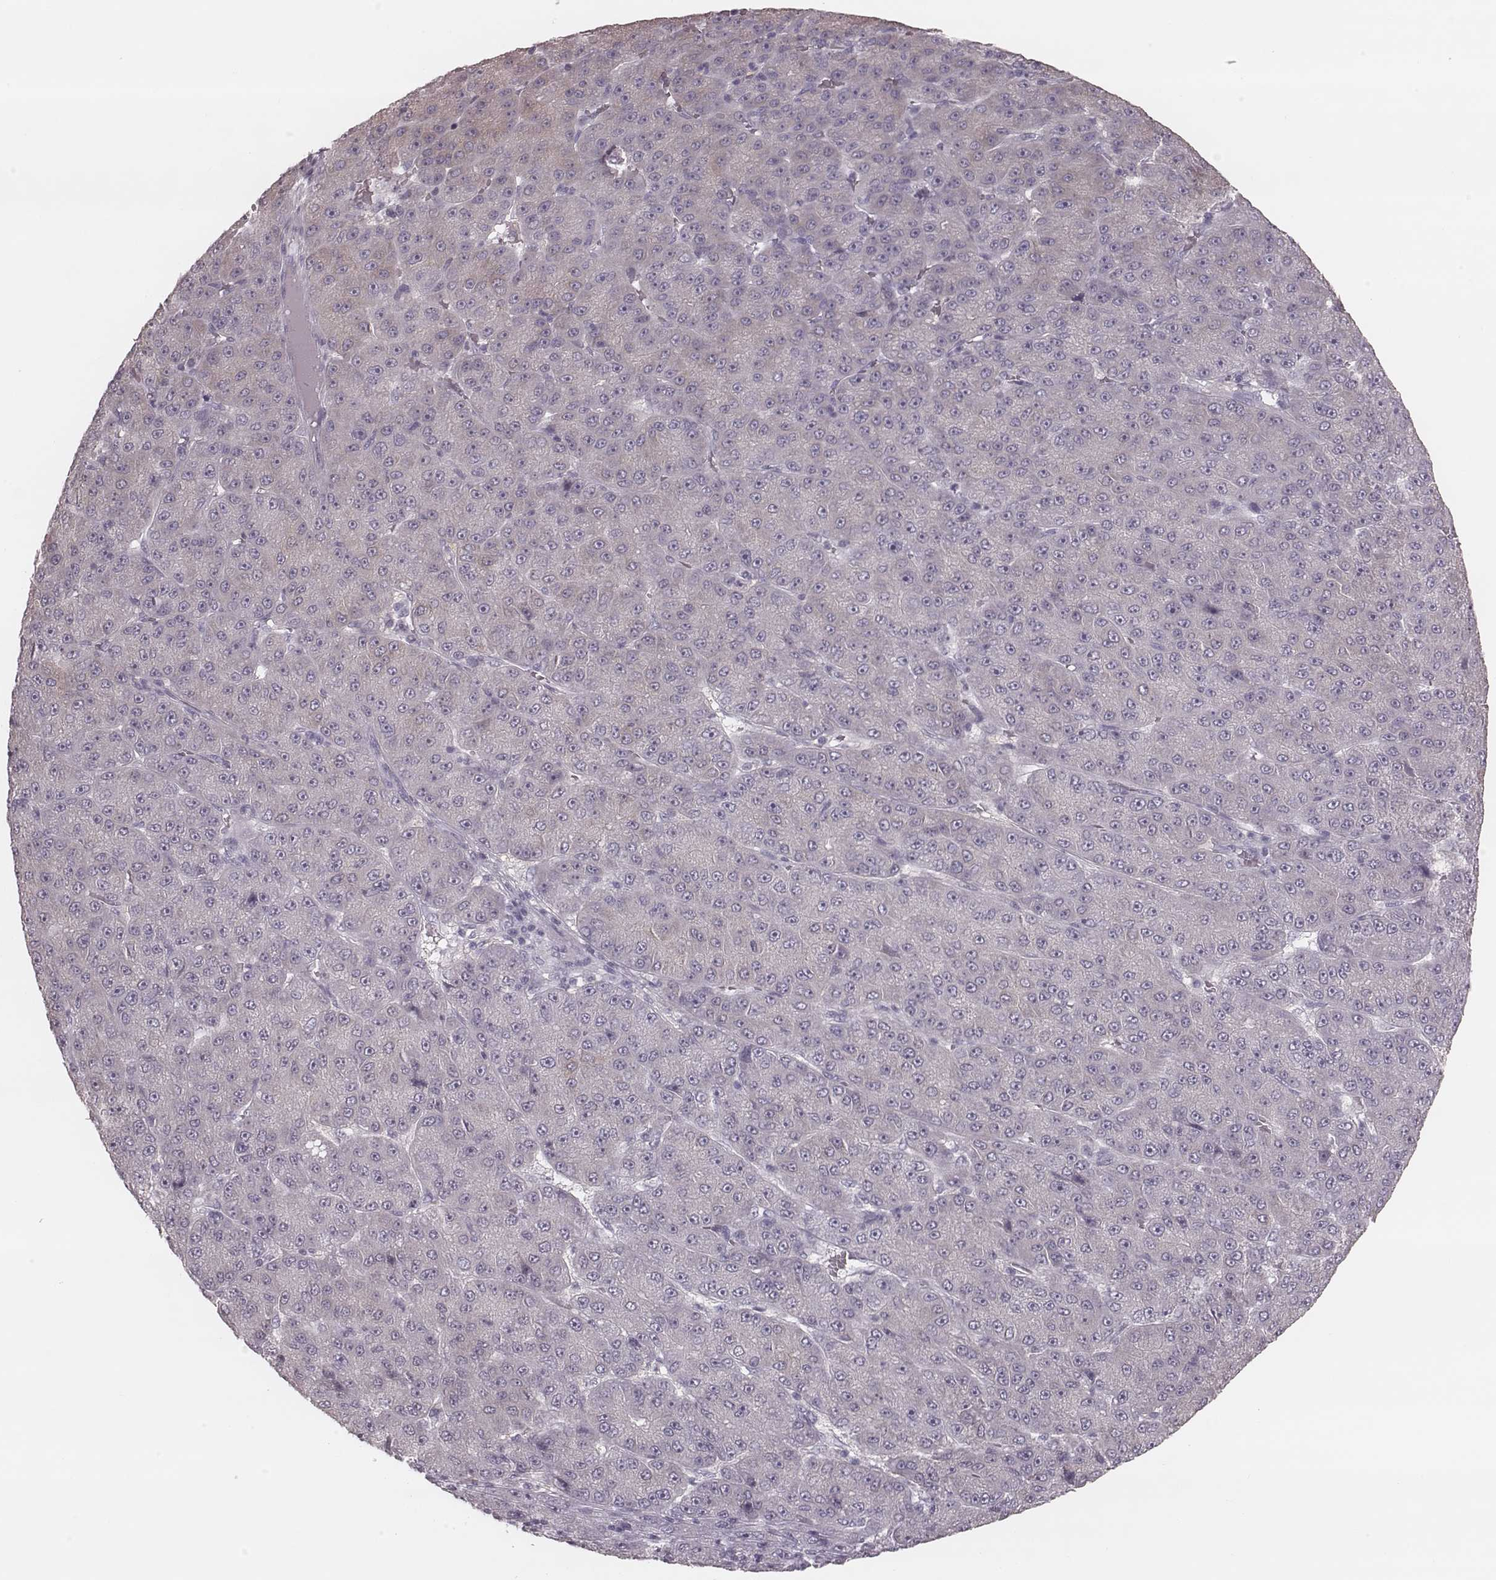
{"staining": {"intensity": "negative", "quantity": "none", "location": "none"}, "tissue": "liver cancer", "cell_type": "Tumor cells", "image_type": "cancer", "snomed": [{"axis": "morphology", "description": "Carcinoma, Hepatocellular, NOS"}, {"axis": "topography", "description": "Liver"}], "caption": "Tumor cells are negative for brown protein staining in hepatocellular carcinoma (liver).", "gene": "KRT74", "patient": {"sex": "male", "age": 67}}